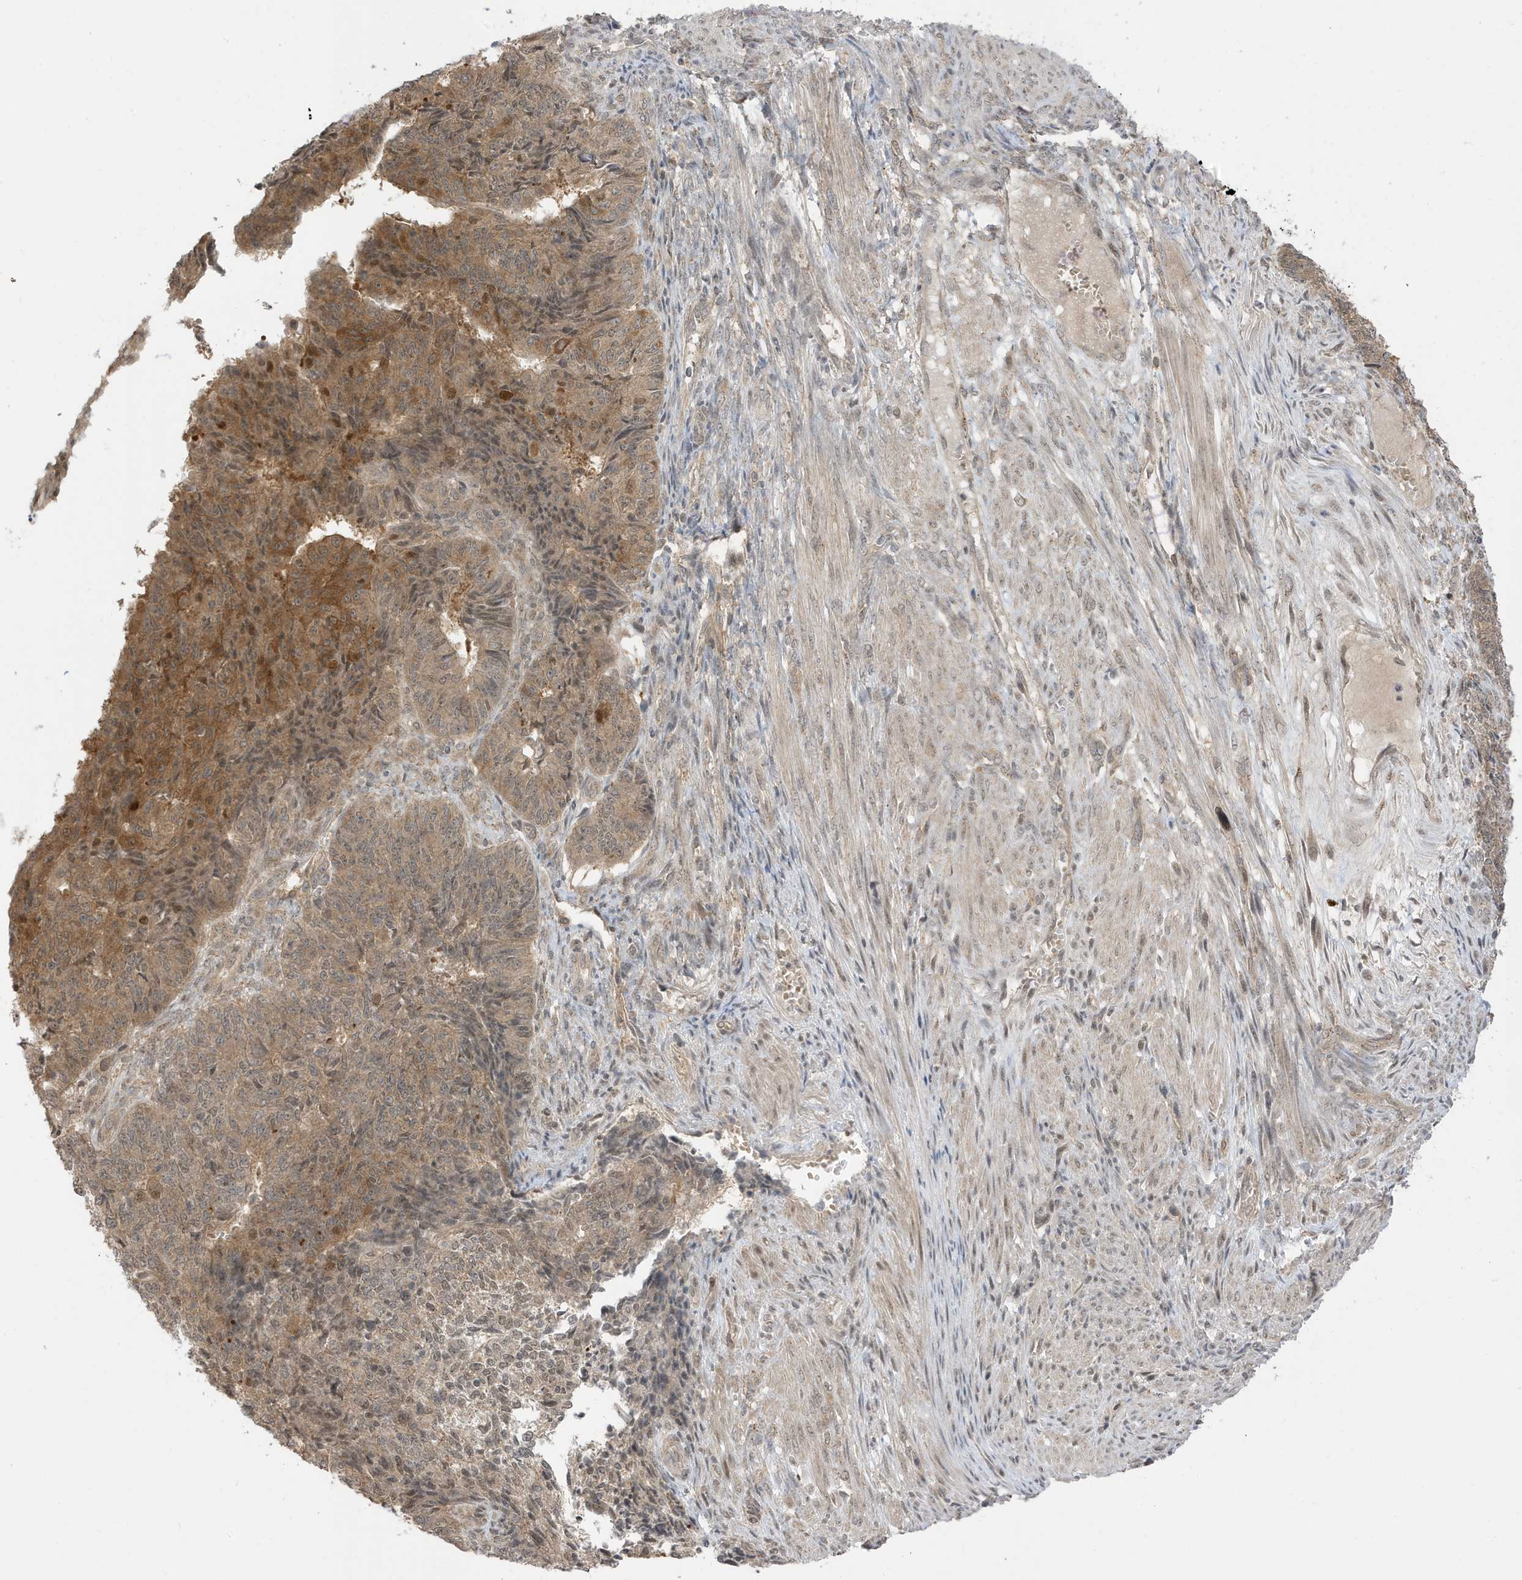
{"staining": {"intensity": "moderate", "quantity": ">75%", "location": "cytoplasmic/membranous,nuclear"}, "tissue": "endometrial cancer", "cell_type": "Tumor cells", "image_type": "cancer", "snomed": [{"axis": "morphology", "description": "Adenocarcinoma, NOS"}, {"axis": "topography", "description": "Endometrium"}], "caption": "Immunohistochemistry histopathology image of endometrial adenocarcinoma stained for a protein (brown), which exhibits medium levels of moderate cytoplasmic/membranous and nuclear expression in about >75% of tumor cells.", "gene": "TAB3", "patient": {"sex": "female", "age": 32}}